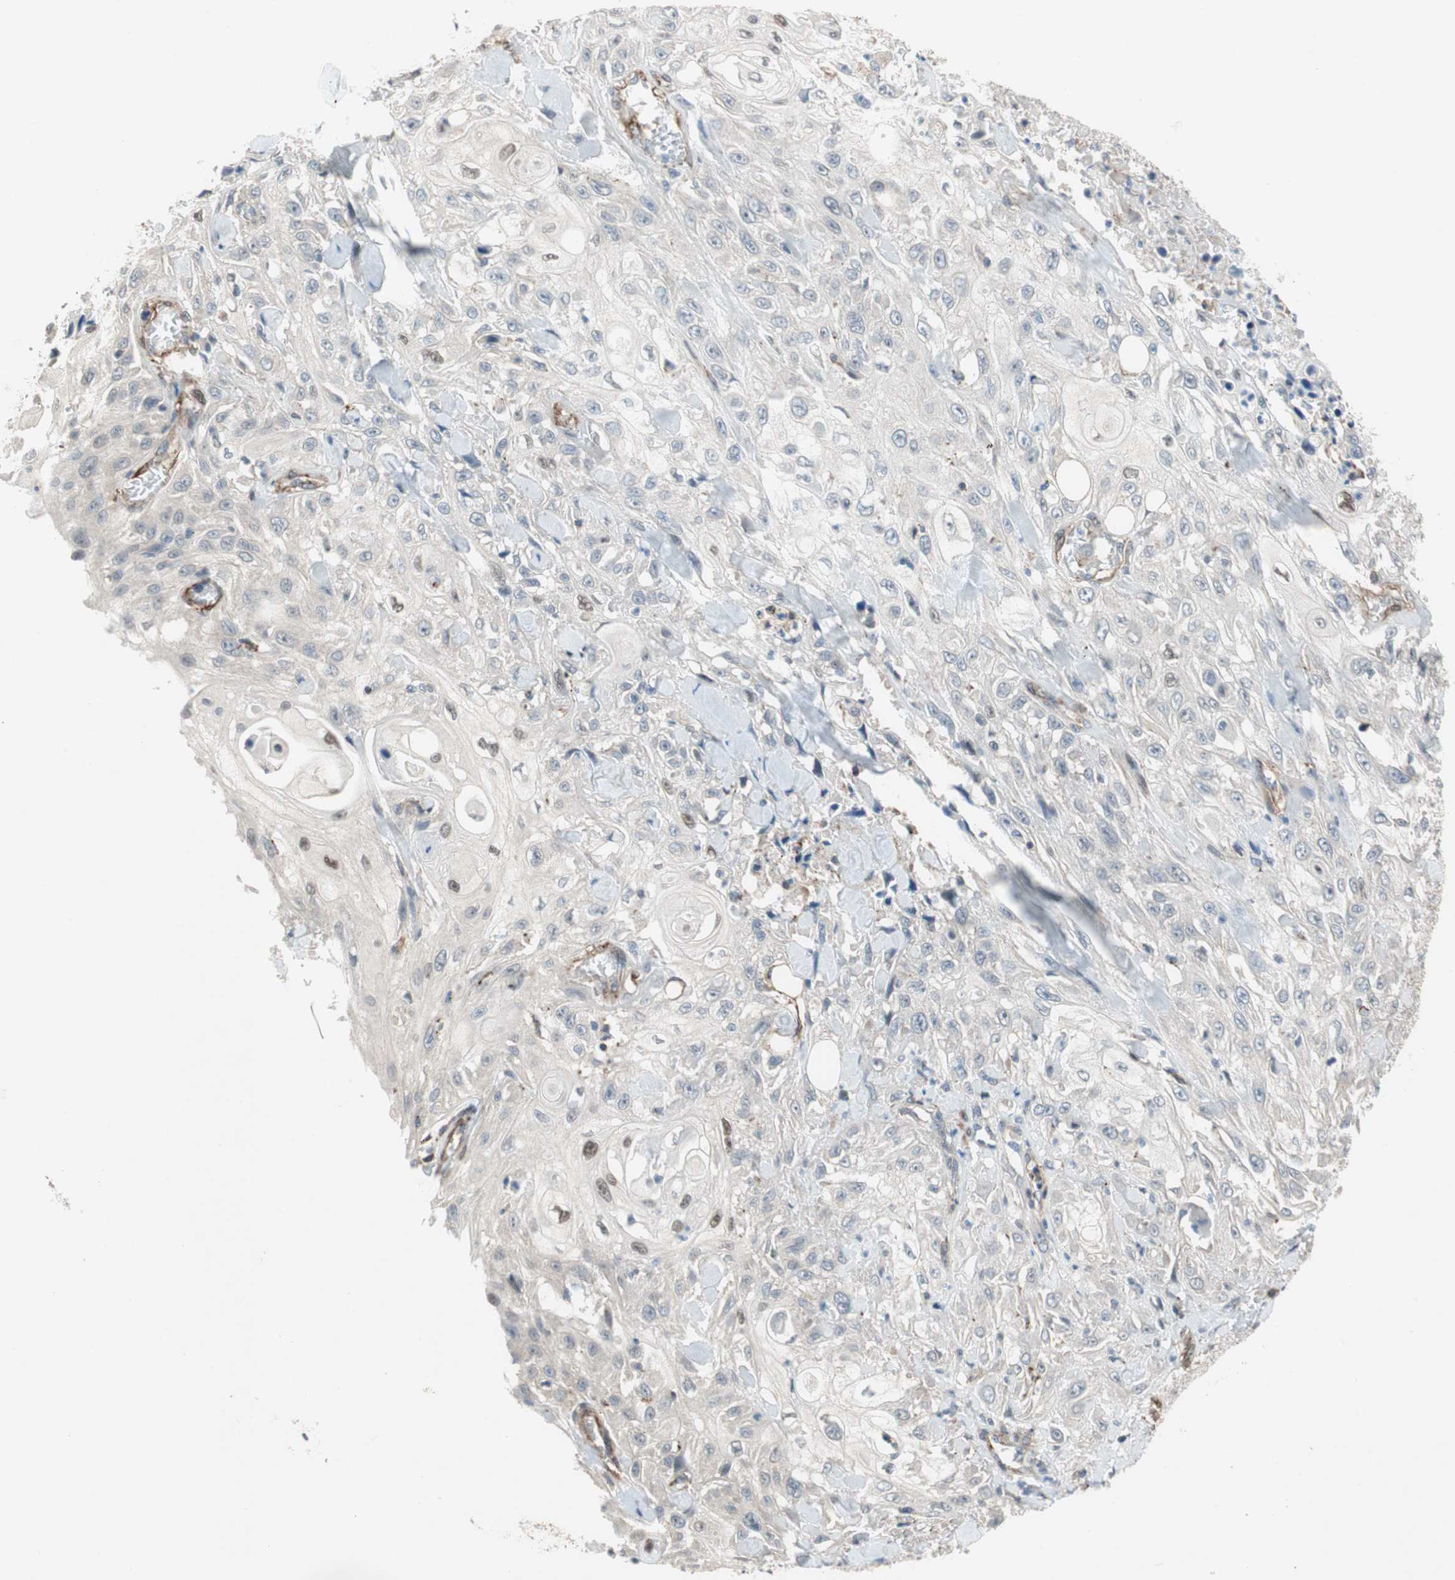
{"staining": {"intensity": "negative", "quantity": "none", "location": "none"}, "tissue": "skin cancer", "cell_type": "Tumor cells", "image_type": "cancer", "snomed": [{"axis": "morphology", "description": "Squamous cell carcinoma, NOS"}, {"axis": "morphology", "description": "Squamous cell carcinoma, metastatic, NOS"}, {"axis": "topography", "description": "Skin"}, {"axis": "topography", "description": "Lymph node"}], "caption": "Immunohistochemistry (IHC) of skin cancer (metastatic squamous cell carcinoma) reveals no staining in tumor cells.", "gene": "GRHL1", "patient": {"sex": "male", "age": 75}}